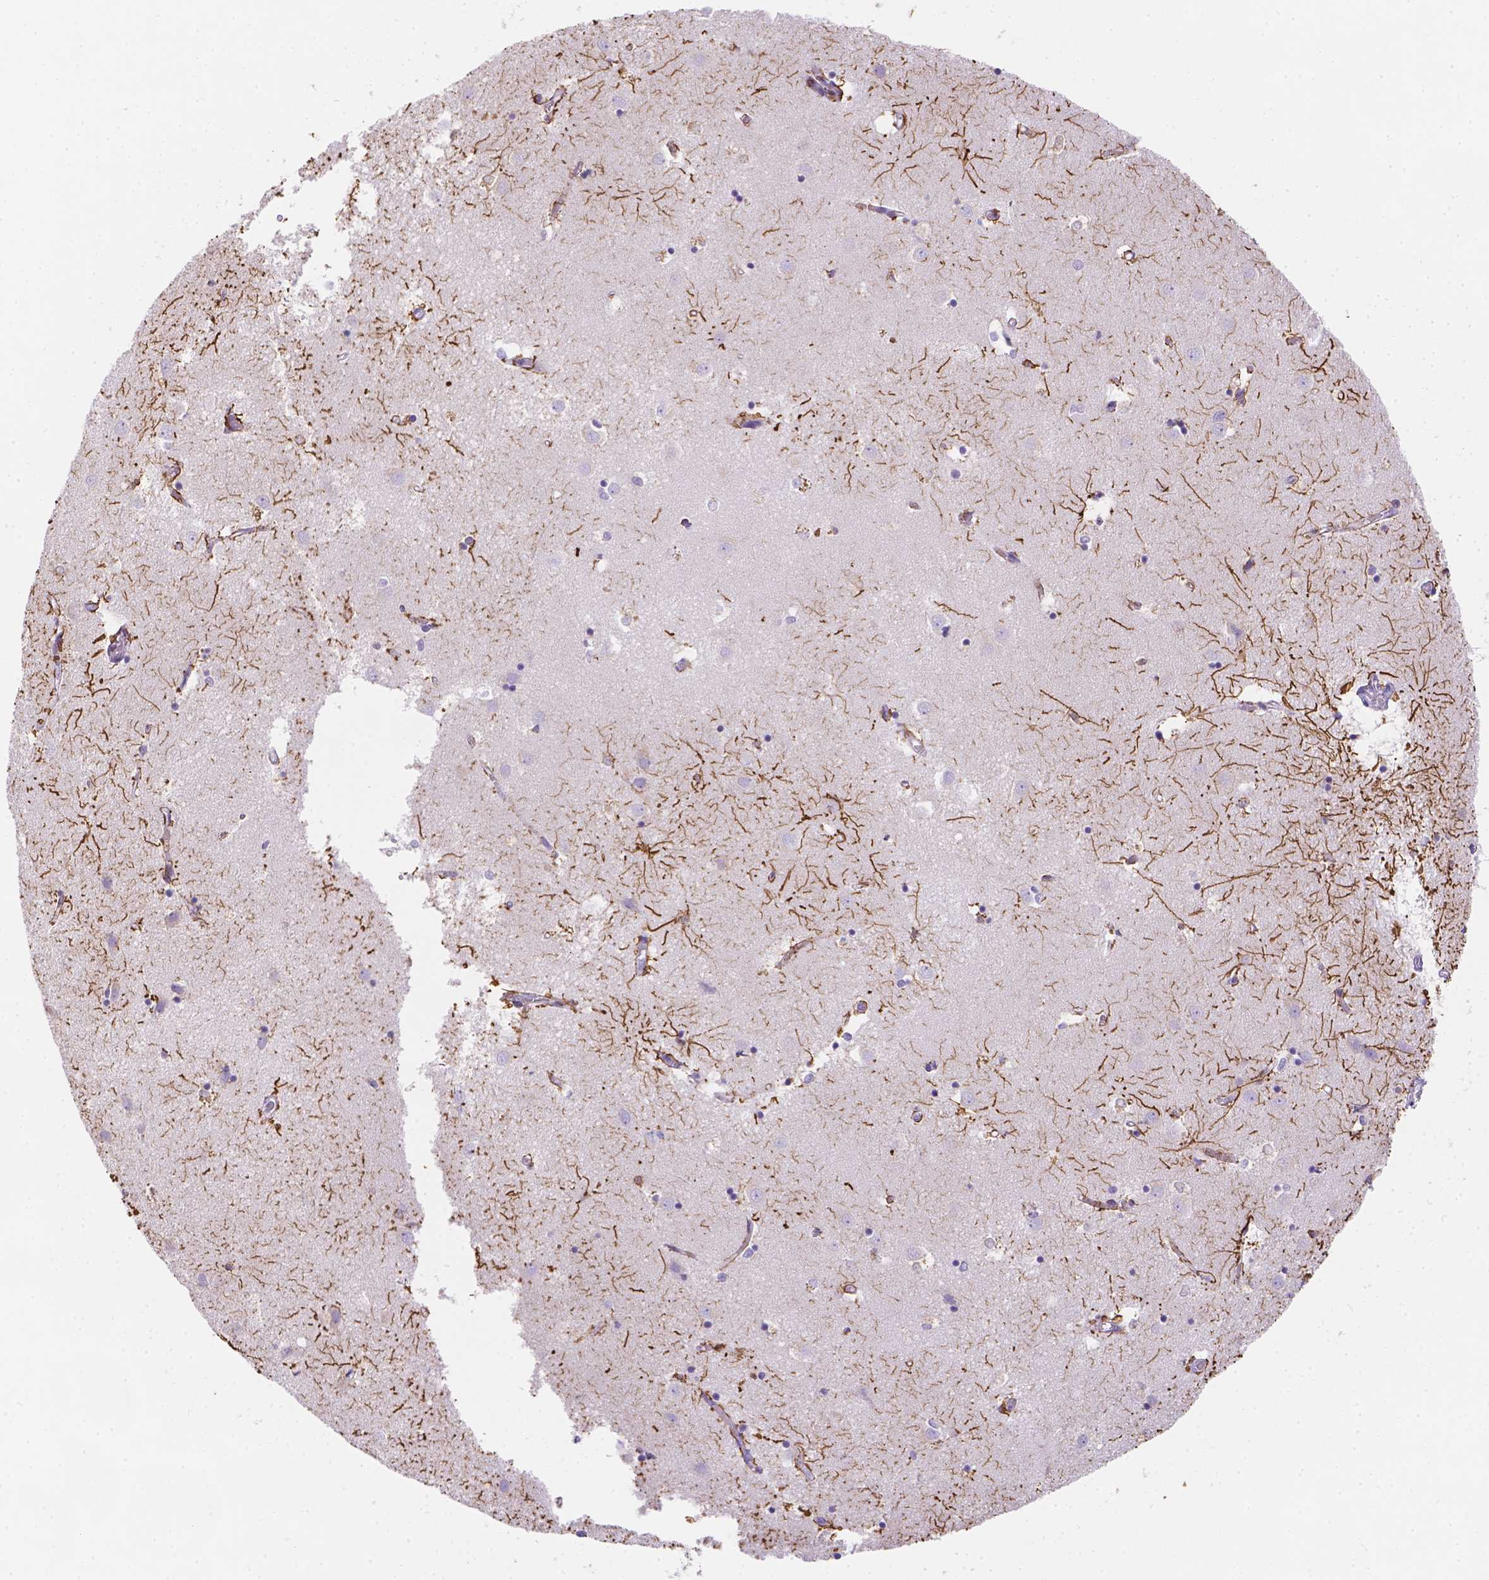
{"staining": {"intensity": "strong", "quantity": "<25%", "location": "cytoplasmic/membranous"}, "tissue": "caudate", "cell_type": "Glial cells", "image_type": "normal", "snomed": [{"axis": "morphology", "description": "Normal tissue, NOS"}, {"axis": "topography", "description": "Lateral ventricle wall"}], "caption": "Glial cells show medium levels of strong cytoplasmic/membranous staining in about <25% of cells in benign human caudate.", "gene": "DMWD", "patient": {"sex": "male", "age": 54}}